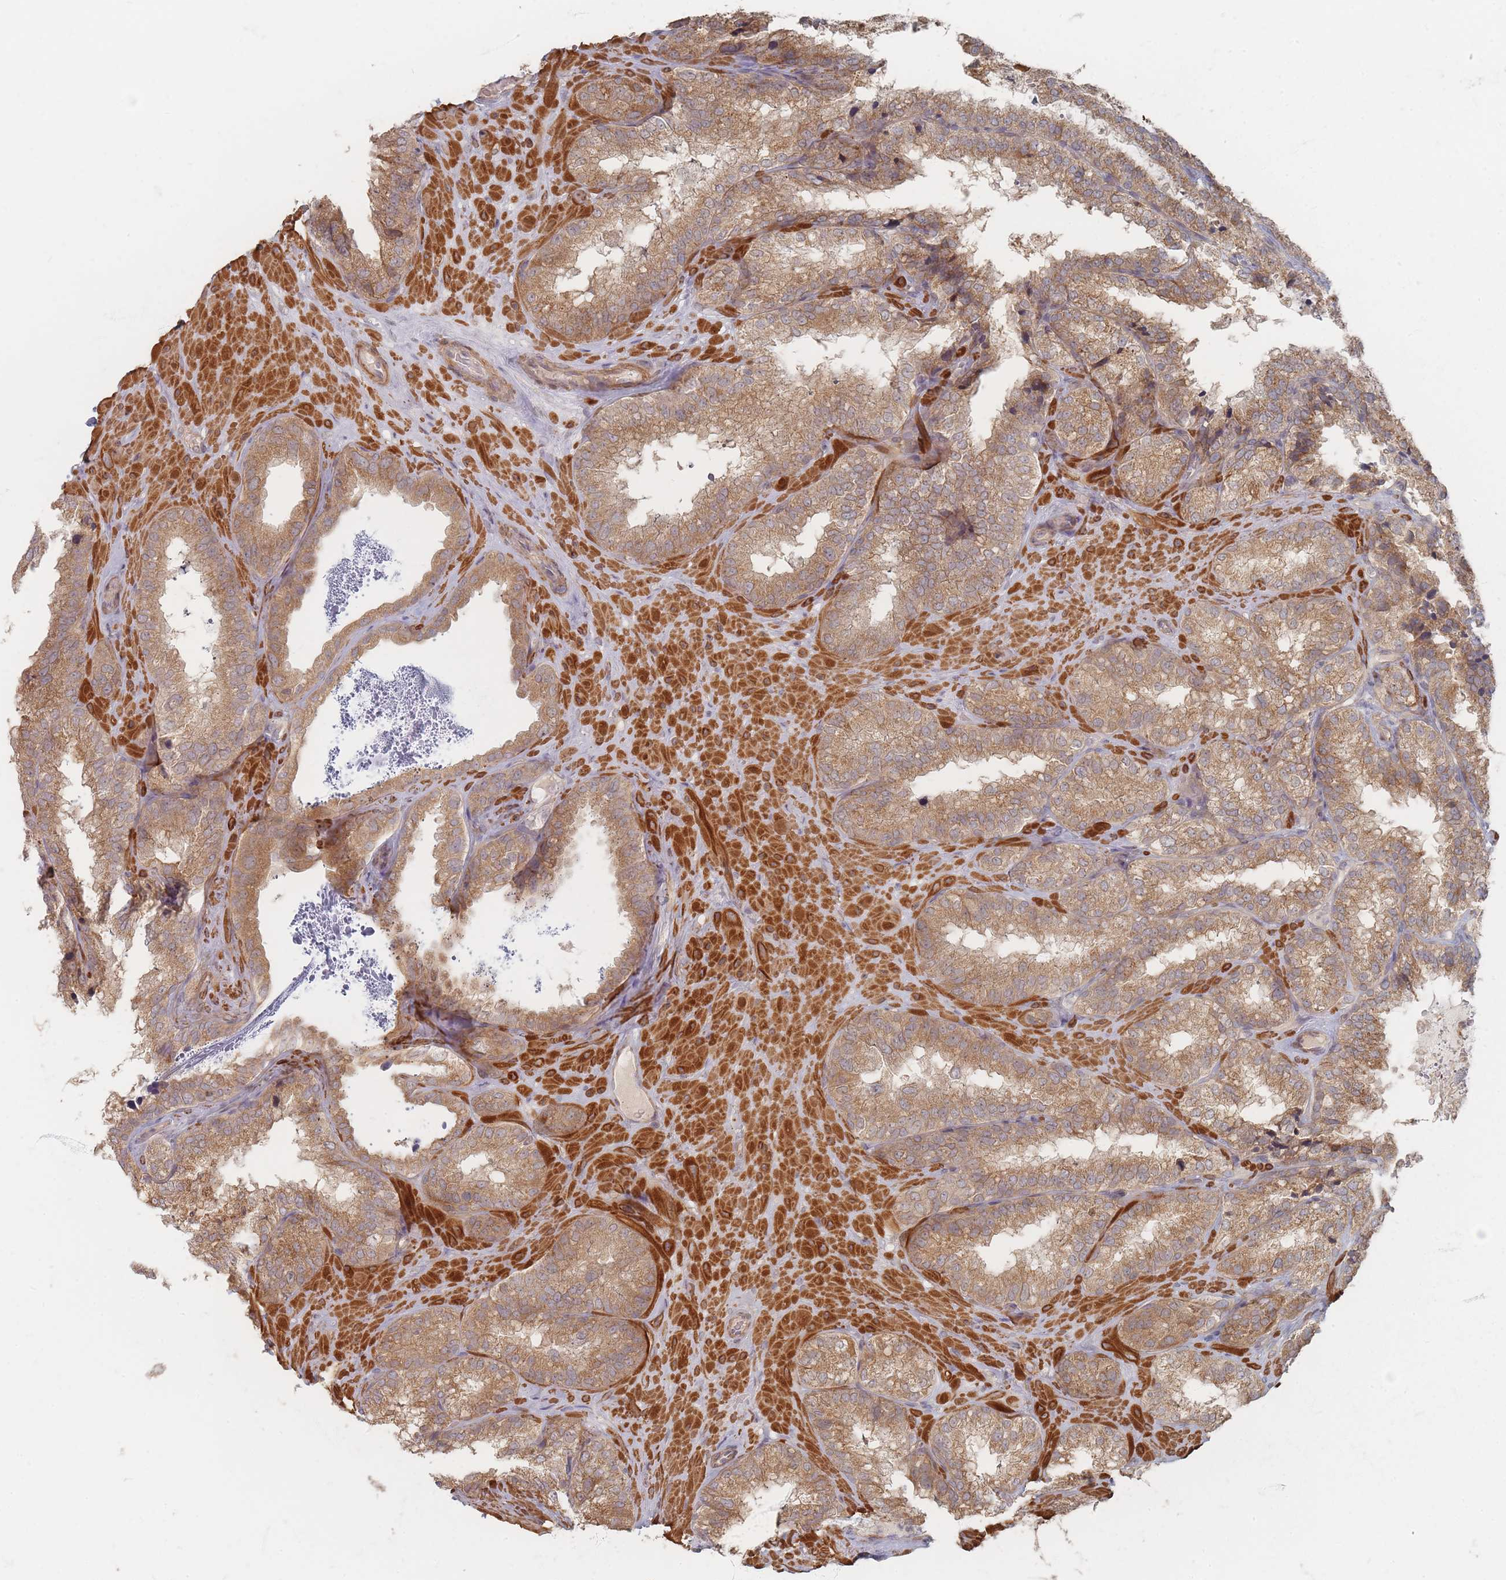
{"staining": {"intensity": "moderate", "quantity": ">75%", "location": "cytoplasmic/membranous"}, "tissue": "seminal vesicle", "cell_type": "Glandular cells", "image_type": "normal", "snomed": [{"axis": "morphology", "description": "Normal tissue, NOS"}, {"axis": "topography", "description": "Seminal veicle"}], "caption": "Immunohistochemical staining of unremarkable seminal vesicle displays medium levels of moderate cytoplasmic/membranous staining in about >75% of glandular cells.", "gene": "GLE1", "patient": {"sex": "male", "age": 58}}